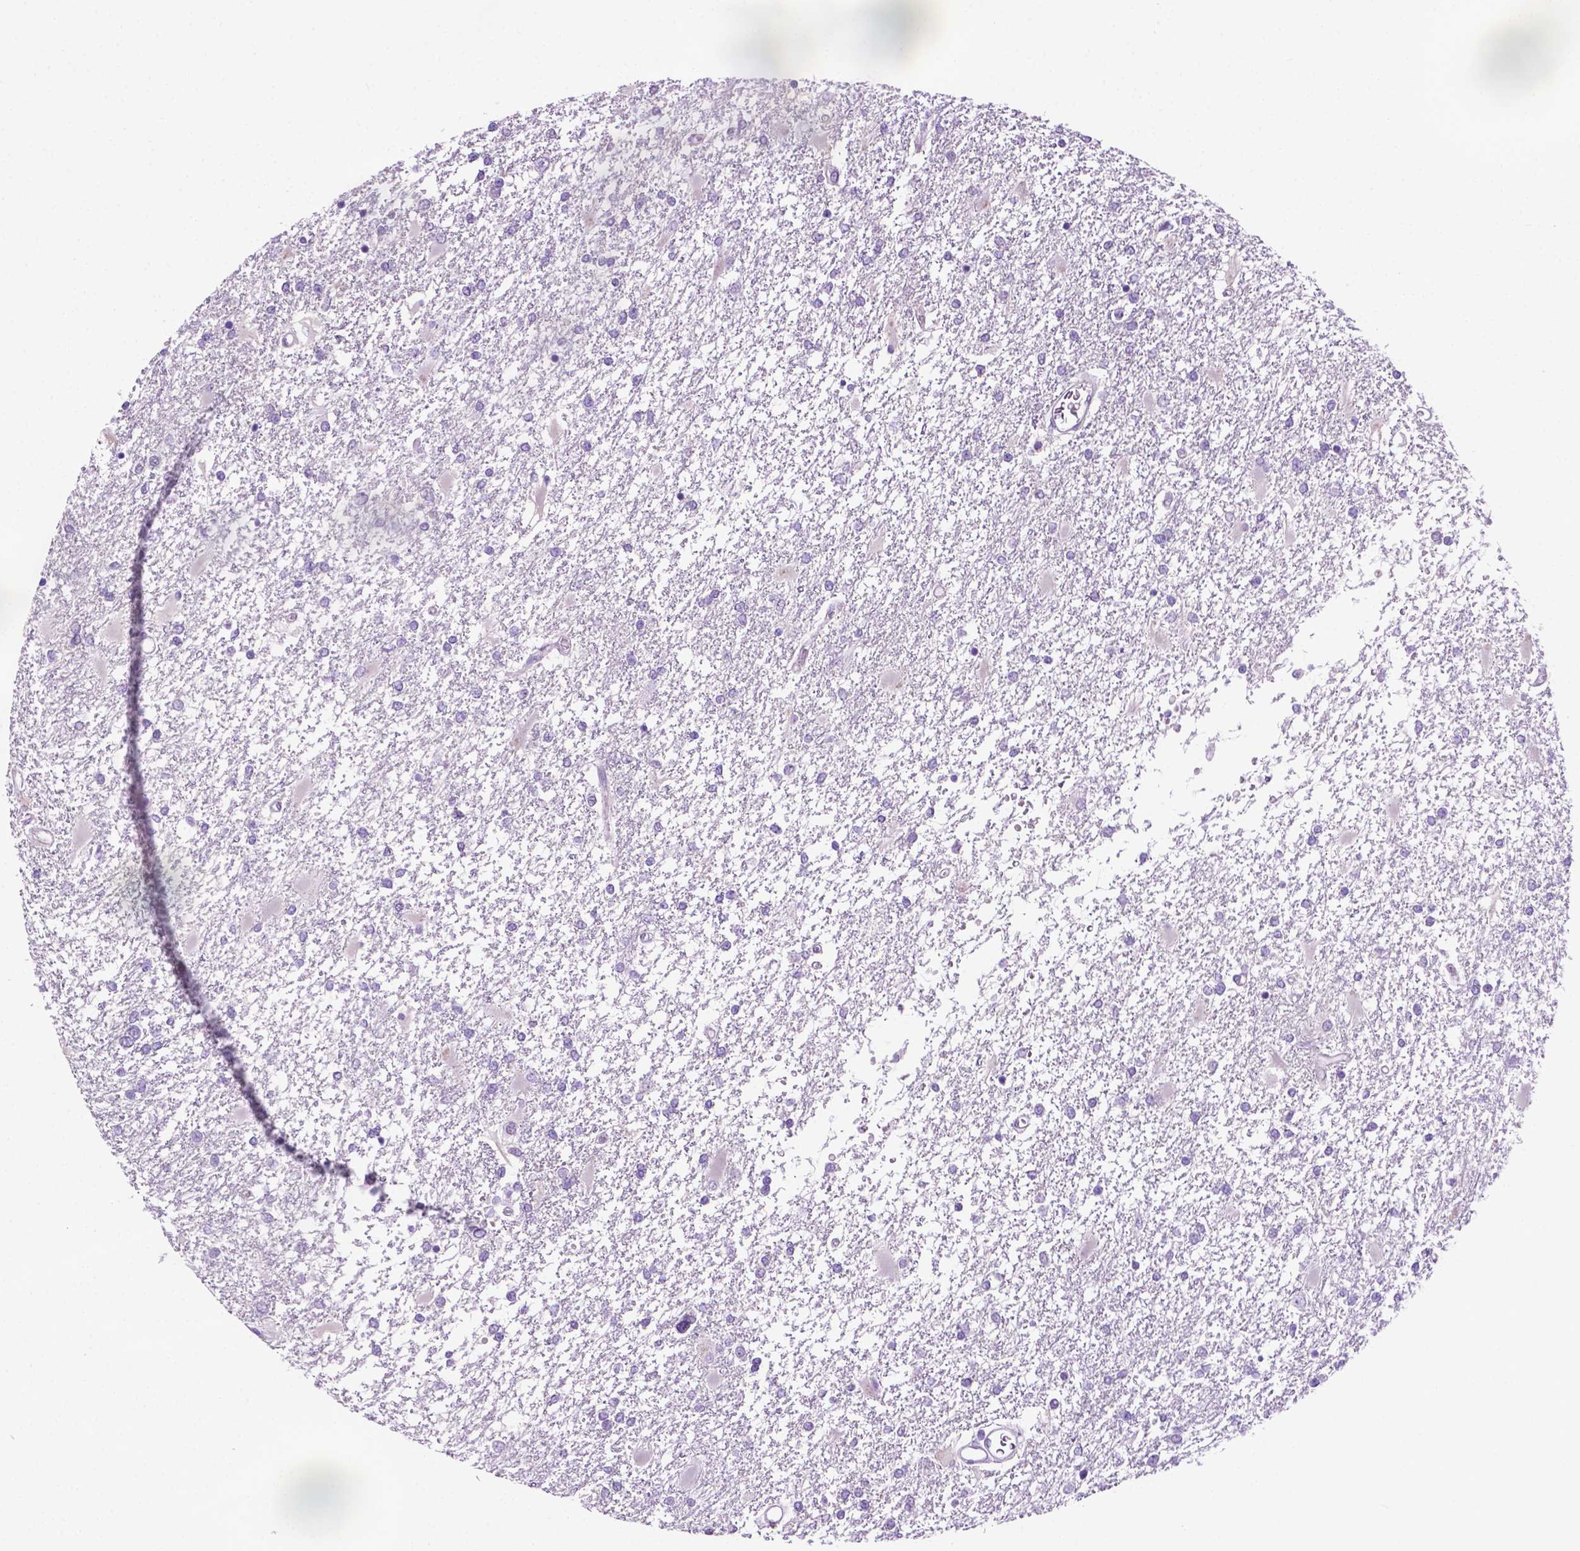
{"staining": {"intensity": "negative", "quantity": "none", "location": "none"}, "tissue": "glioma", "cell_type": "Tumor cells", "image_type": "cancer", "snomed": [{"axis": "morphology", "description": "Glioma, malignant, High grade"}, {"axis": "topography", "description": "Cerebral cortex"}], "caption": "High magnification brightfield microscopy of high-grade glioma (malignant) stained with DAB (brown) and counterstained with hematoxylin (blue): tumor cells show no significant positivity. (Immunohistochemistry, brightfield microscopy, high magnification).", "gene": "MMP27", "patient": {"sex": "male", "age": 79}}